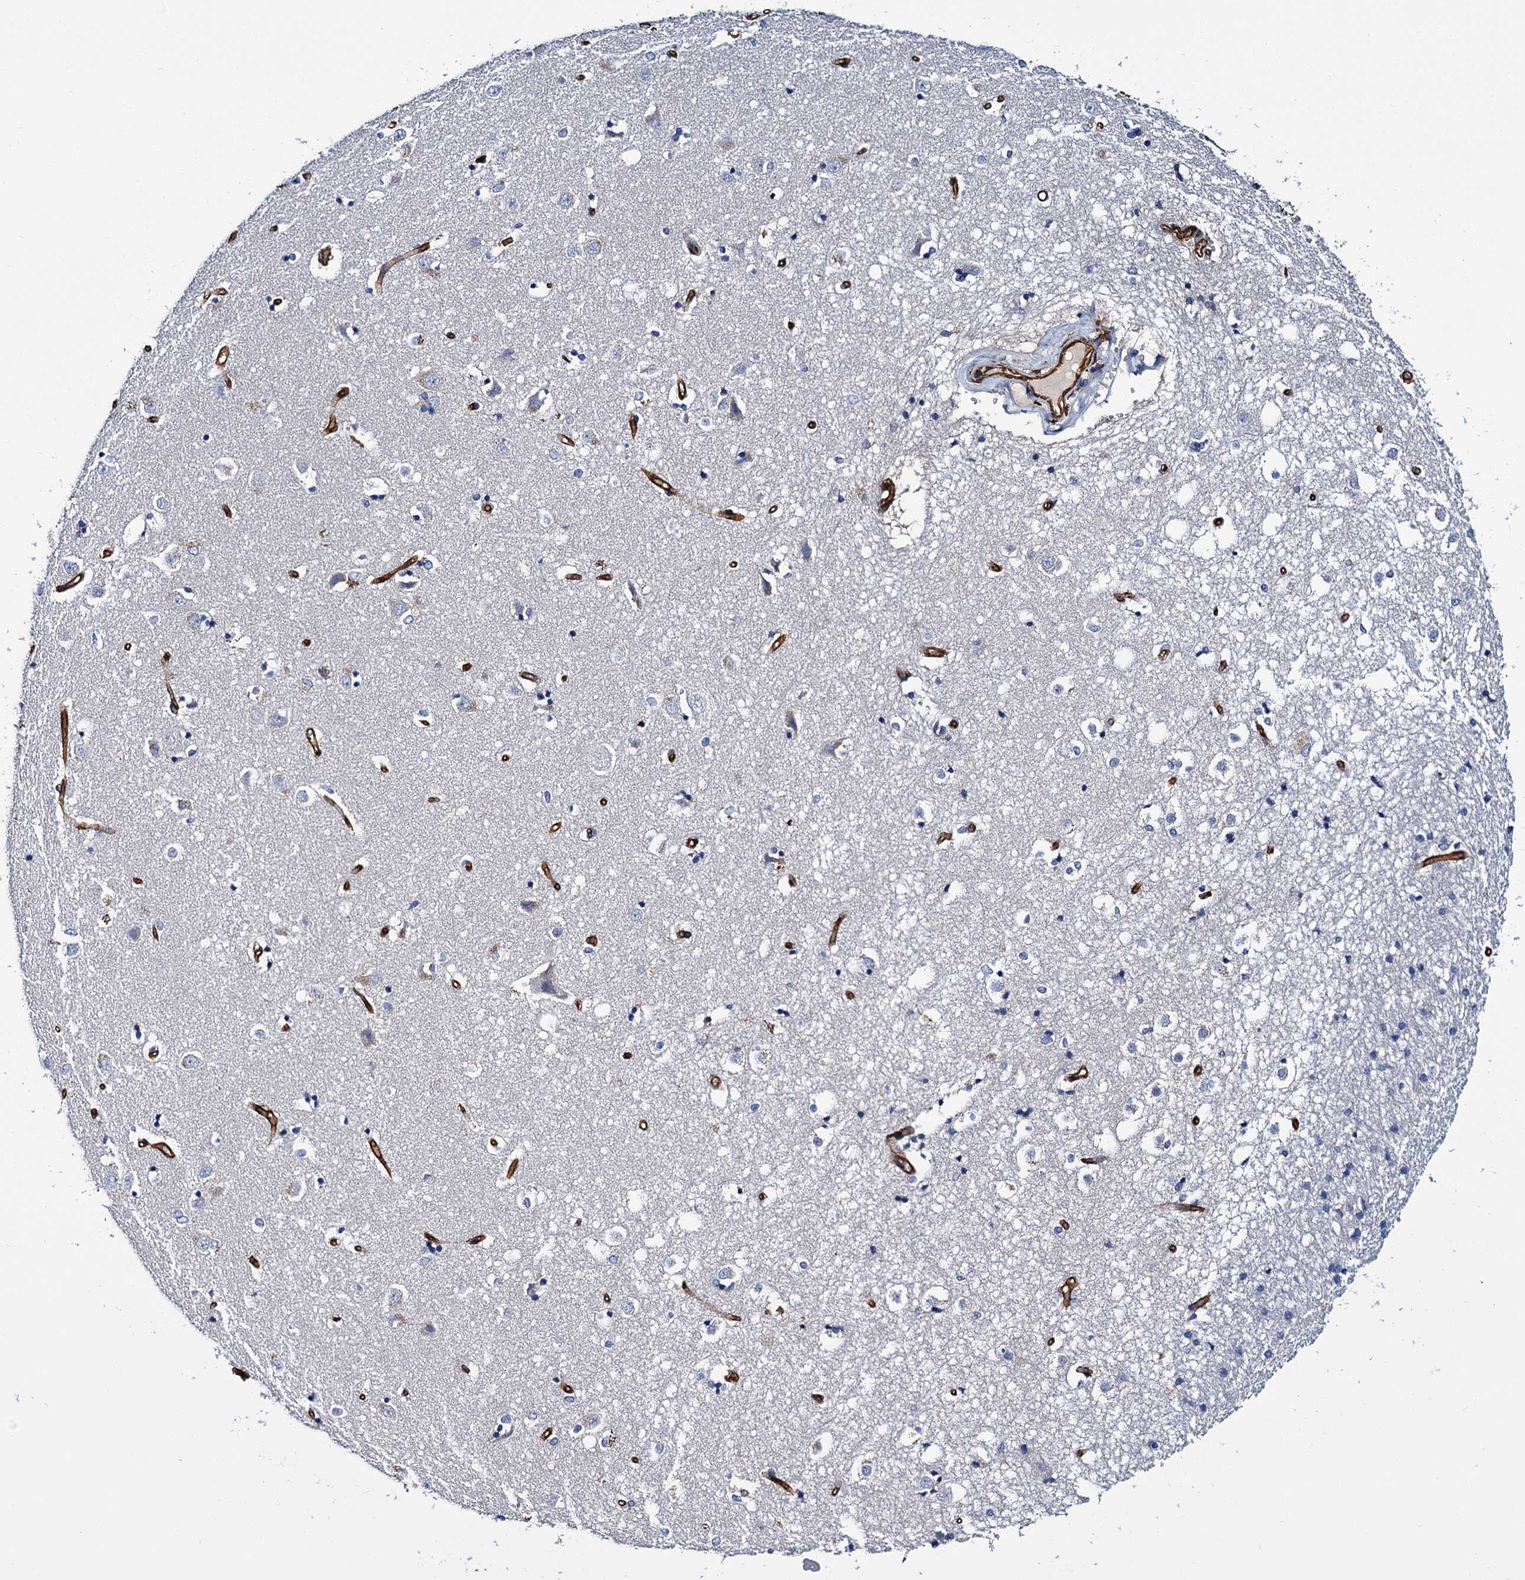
{"staining": {"intensity": "negative", "quantity": "none", "location": "none"}, "tissue": "caudate", "cell_type": "Glial cells", "image_type": "normal", "snomed": [{"axis": "morphology", "description": "Normal tissue, NOS"}, {"axis": "topography", "description": "Lateral ventricle wall"}], "caption": "High power microscopy micrograph of an IHC photomicrograph of normal caudate, revealing no significant staining in glial cells.", "gene": "CACNA1C", "patient": {"sex": "male", "age": 45}}